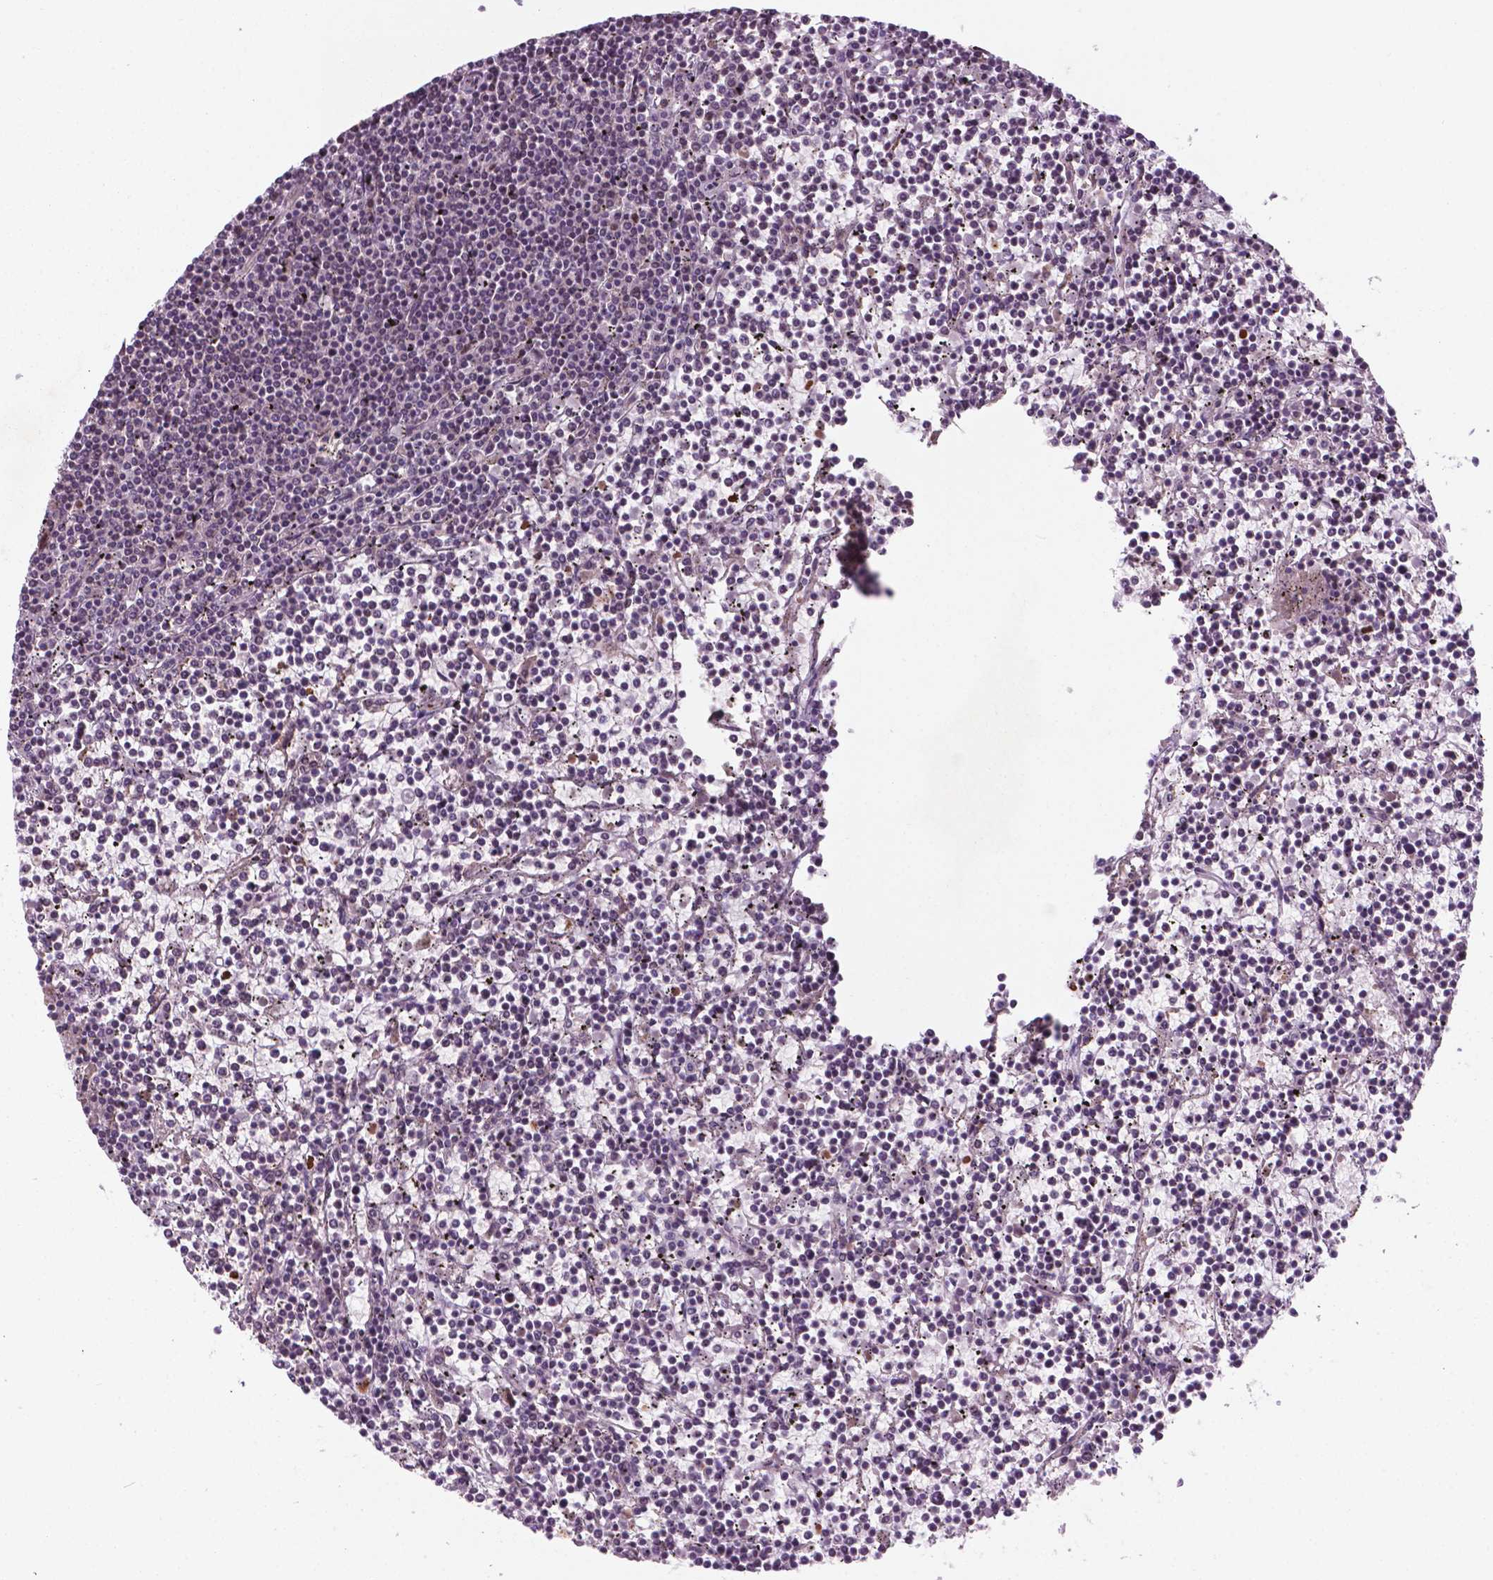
{"staining": {"intensity": "negative", "quantity": "none", "location": "none"}, "tissue": "lymphoma", "cell_type": "Tumor cells", "image_type": "cancer", "snomed": [{"axis": "morphology", "description": "Malignant lymphoma, non-Hodgkin's type, Low grade"}, {"axis": "topography", "description": "Spleen"}], "caption": "IHC micrograph of human lymphoma stained for a protein (brown), which shows no positivity in tumor cells.", "gene": "NFAT5", "patient": {"sex": "female", "age": 19}}